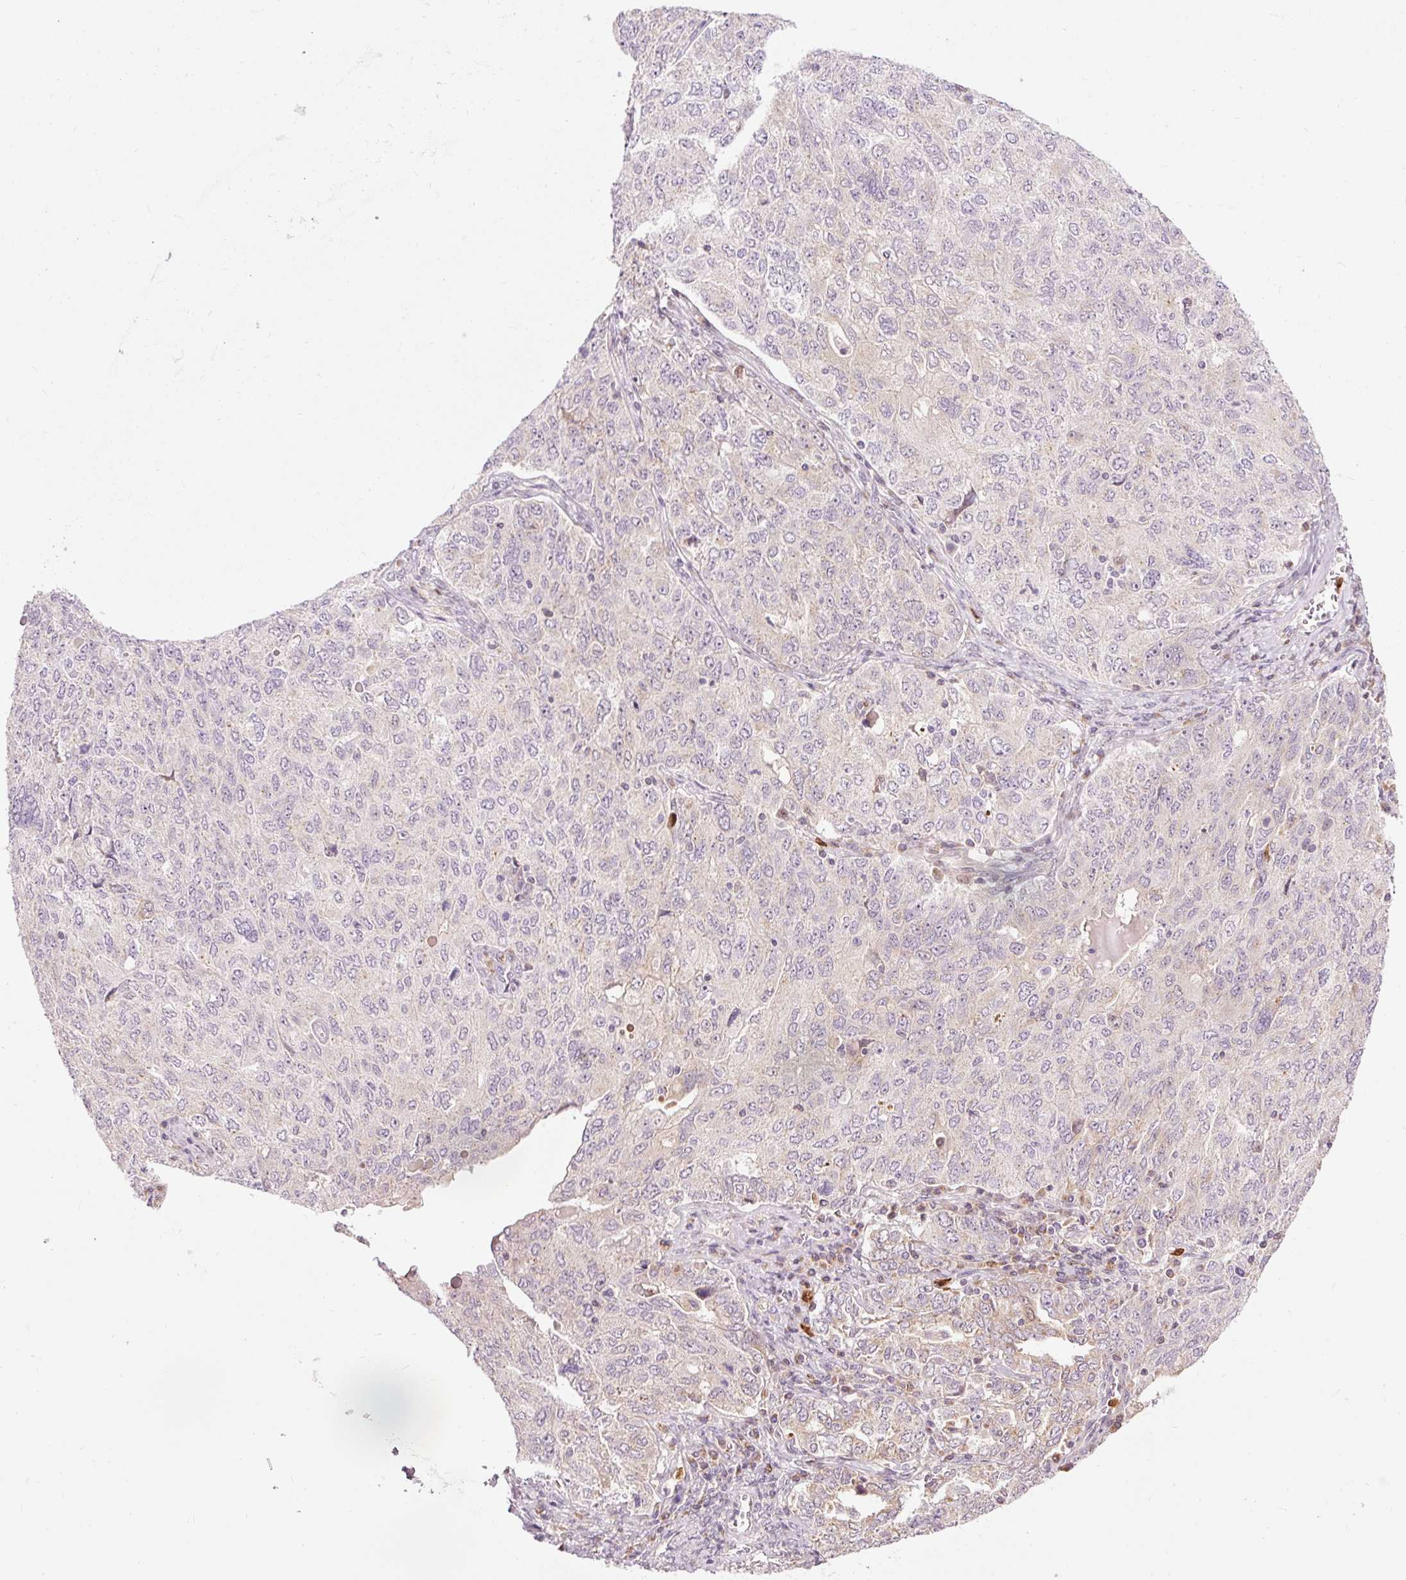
{"staining": {"intensity": "negative", "quantity": "none", "location": "none"}, "tissue": "ovarian cancer", "cell_type": "Tumor cells", "image_type": "cancer", "snomed": [{"axis": "morphology", "description": "Carcinoma, endometroid"}, {"axis": "topography", "description": "Ovary"}], "caption": "A high-resolution histopathology image shows immunohistochemistry staining of ovarian endometroid carcinoma, which exhibits no significant positivity in tumor cells.", "gene": "PRDX5", "patient": {"sex": "female", "age": 62}}